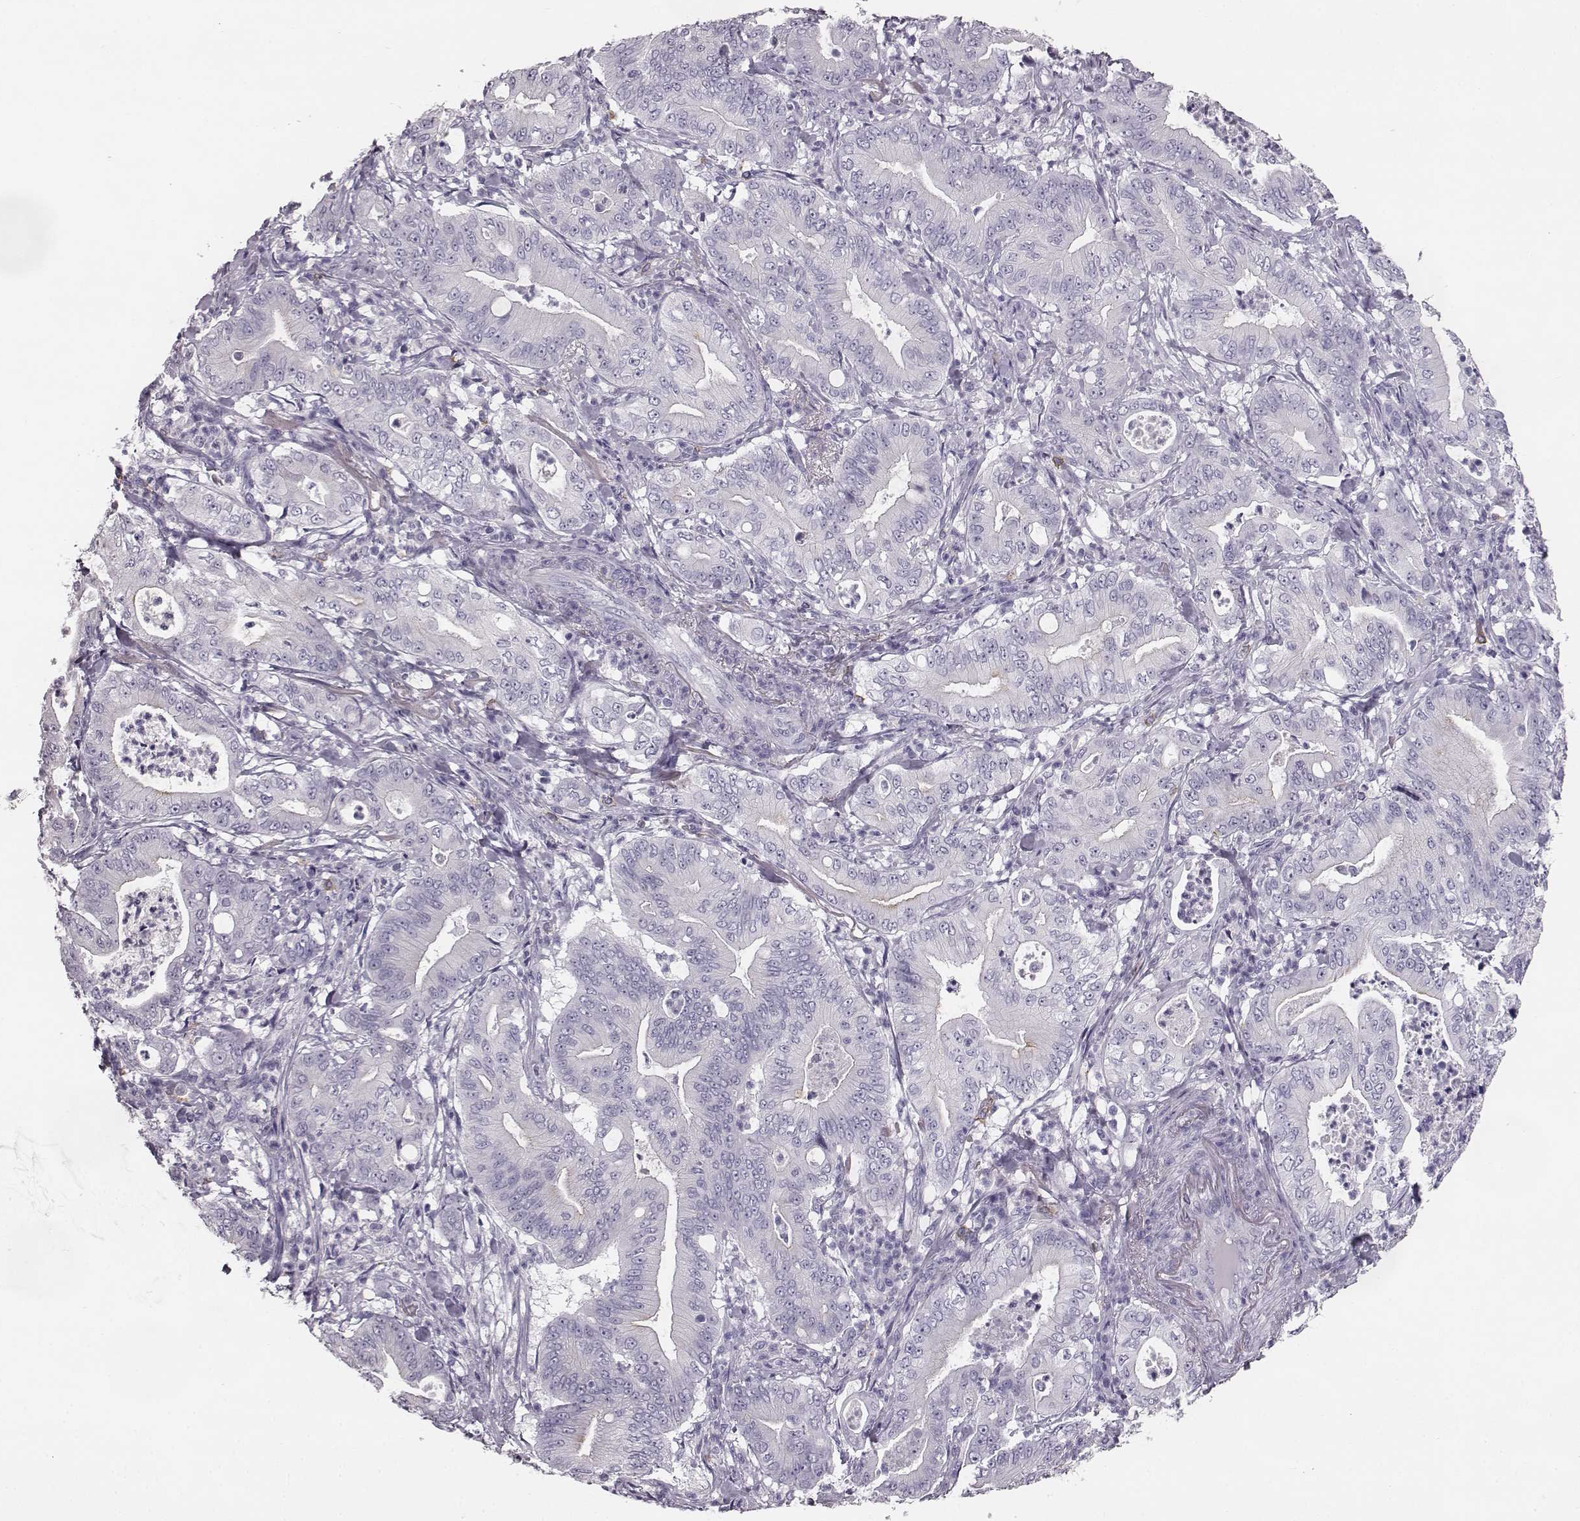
{"staining": {"intensity": "negative", "quantity": "none", "location": "none"}, "tissue": "pancreatic cancer", "cell_type": "Tumor cells", "image_type": "cancer", "snomed": [{"axis": "morphology", "description": "Adenocarcinoma, NOS"}, {"axis": "topography", "description": "Pancreas"}], "caption": "Adenocarcinoma (pancreatic) was stained to show a protein in brown. There is no significant expression in tumor cells.", "gene": "NPTXR", "patient": {"sex": "male", "age": 71}}